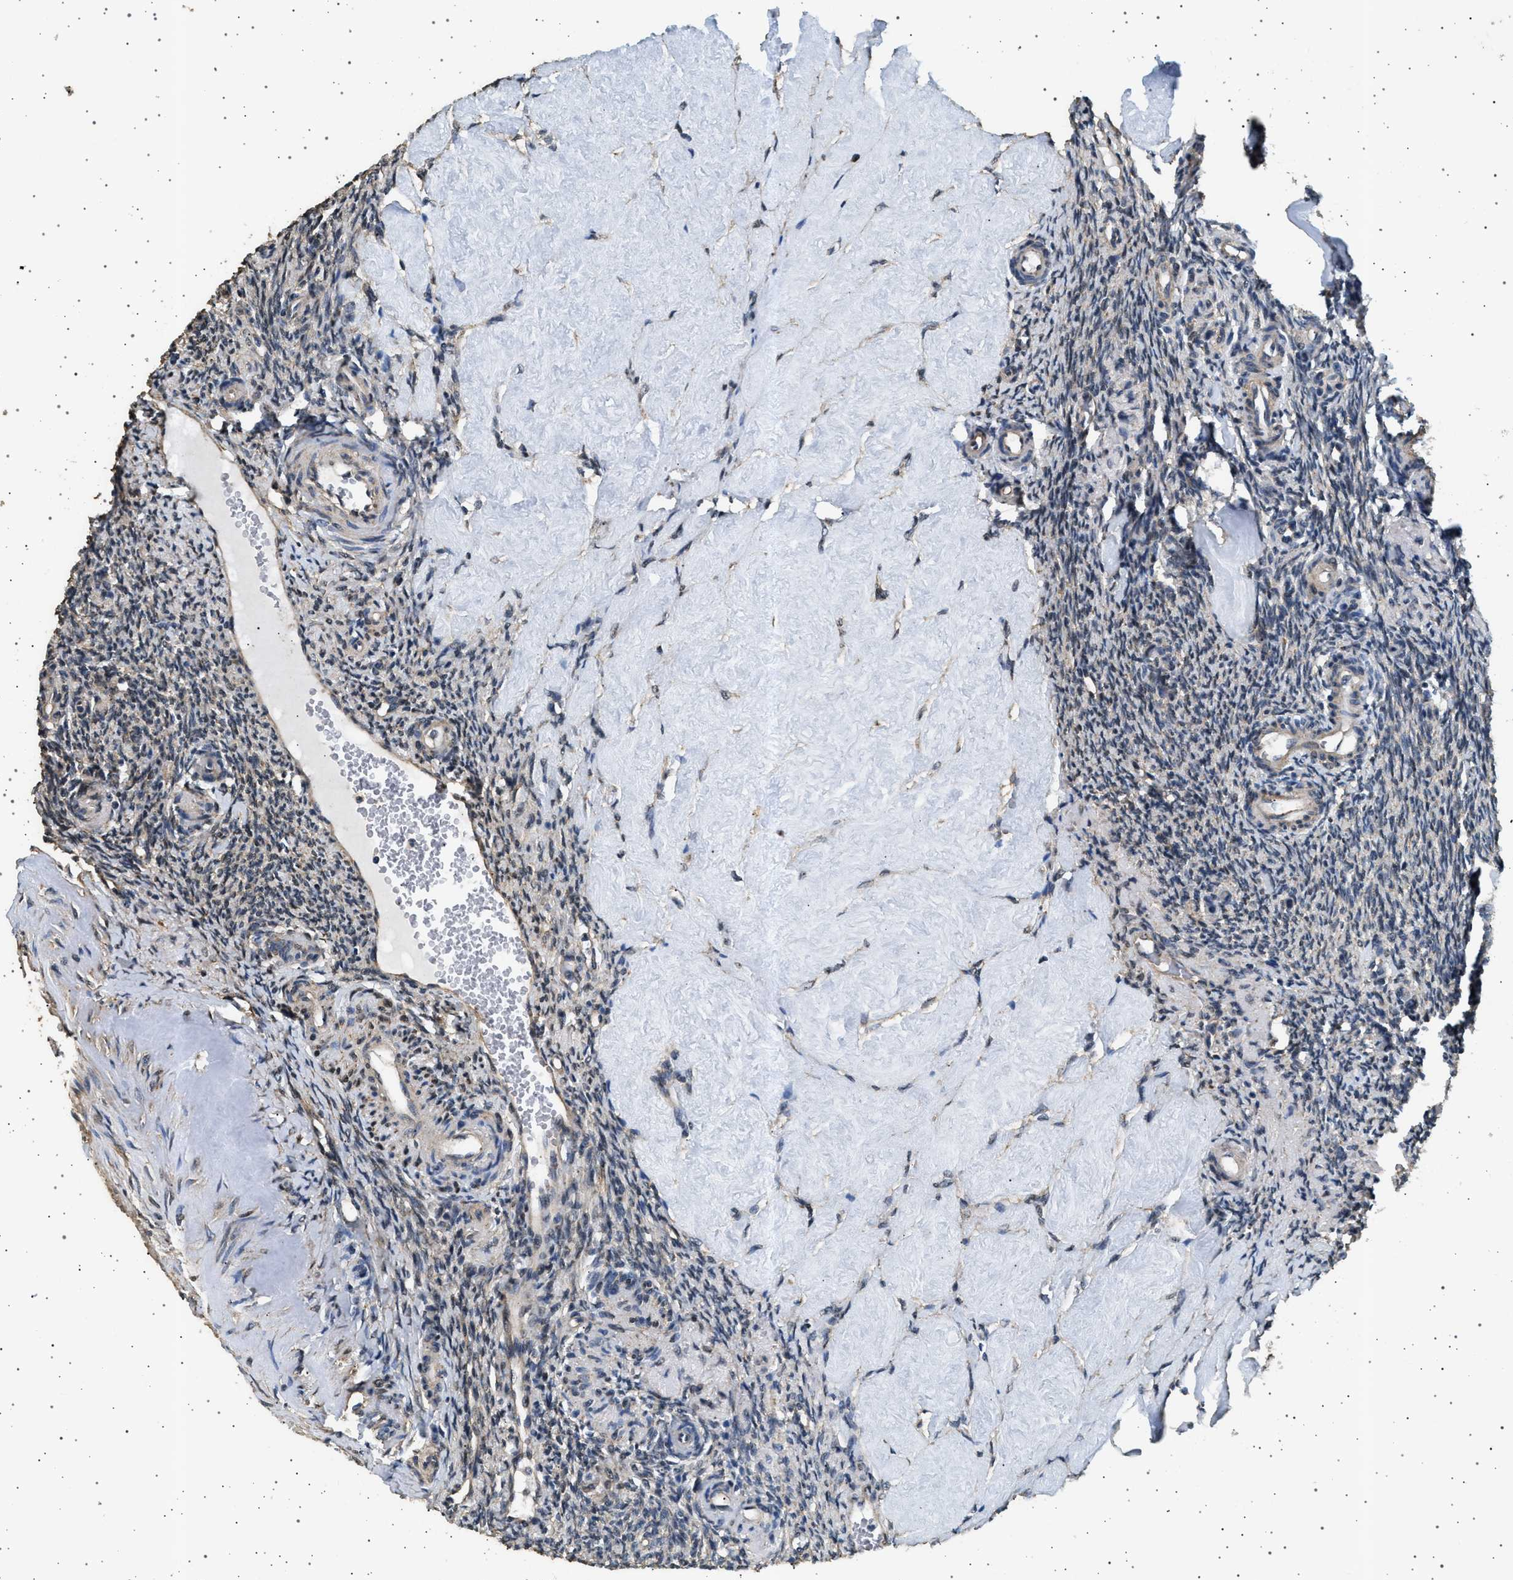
{"staining": {"intensity": "negative", "quantity": "none", "location": "none"}, "tissue": "ovary", "cell_type": "Ovarian stroma cells", "image_type": "normal", "snomed": [{"axis": "morphology", "description": "Normal tissue, NOS"}, {"axis": "topography", "description": "Ovary"}], "caption": "Human ovary stained for a protein using immunohistochemistry (IHC) shows no expression in ovarian stroma cells.", "gene": "KCNA4", "patient": {"sex": "female", "age": 41}}